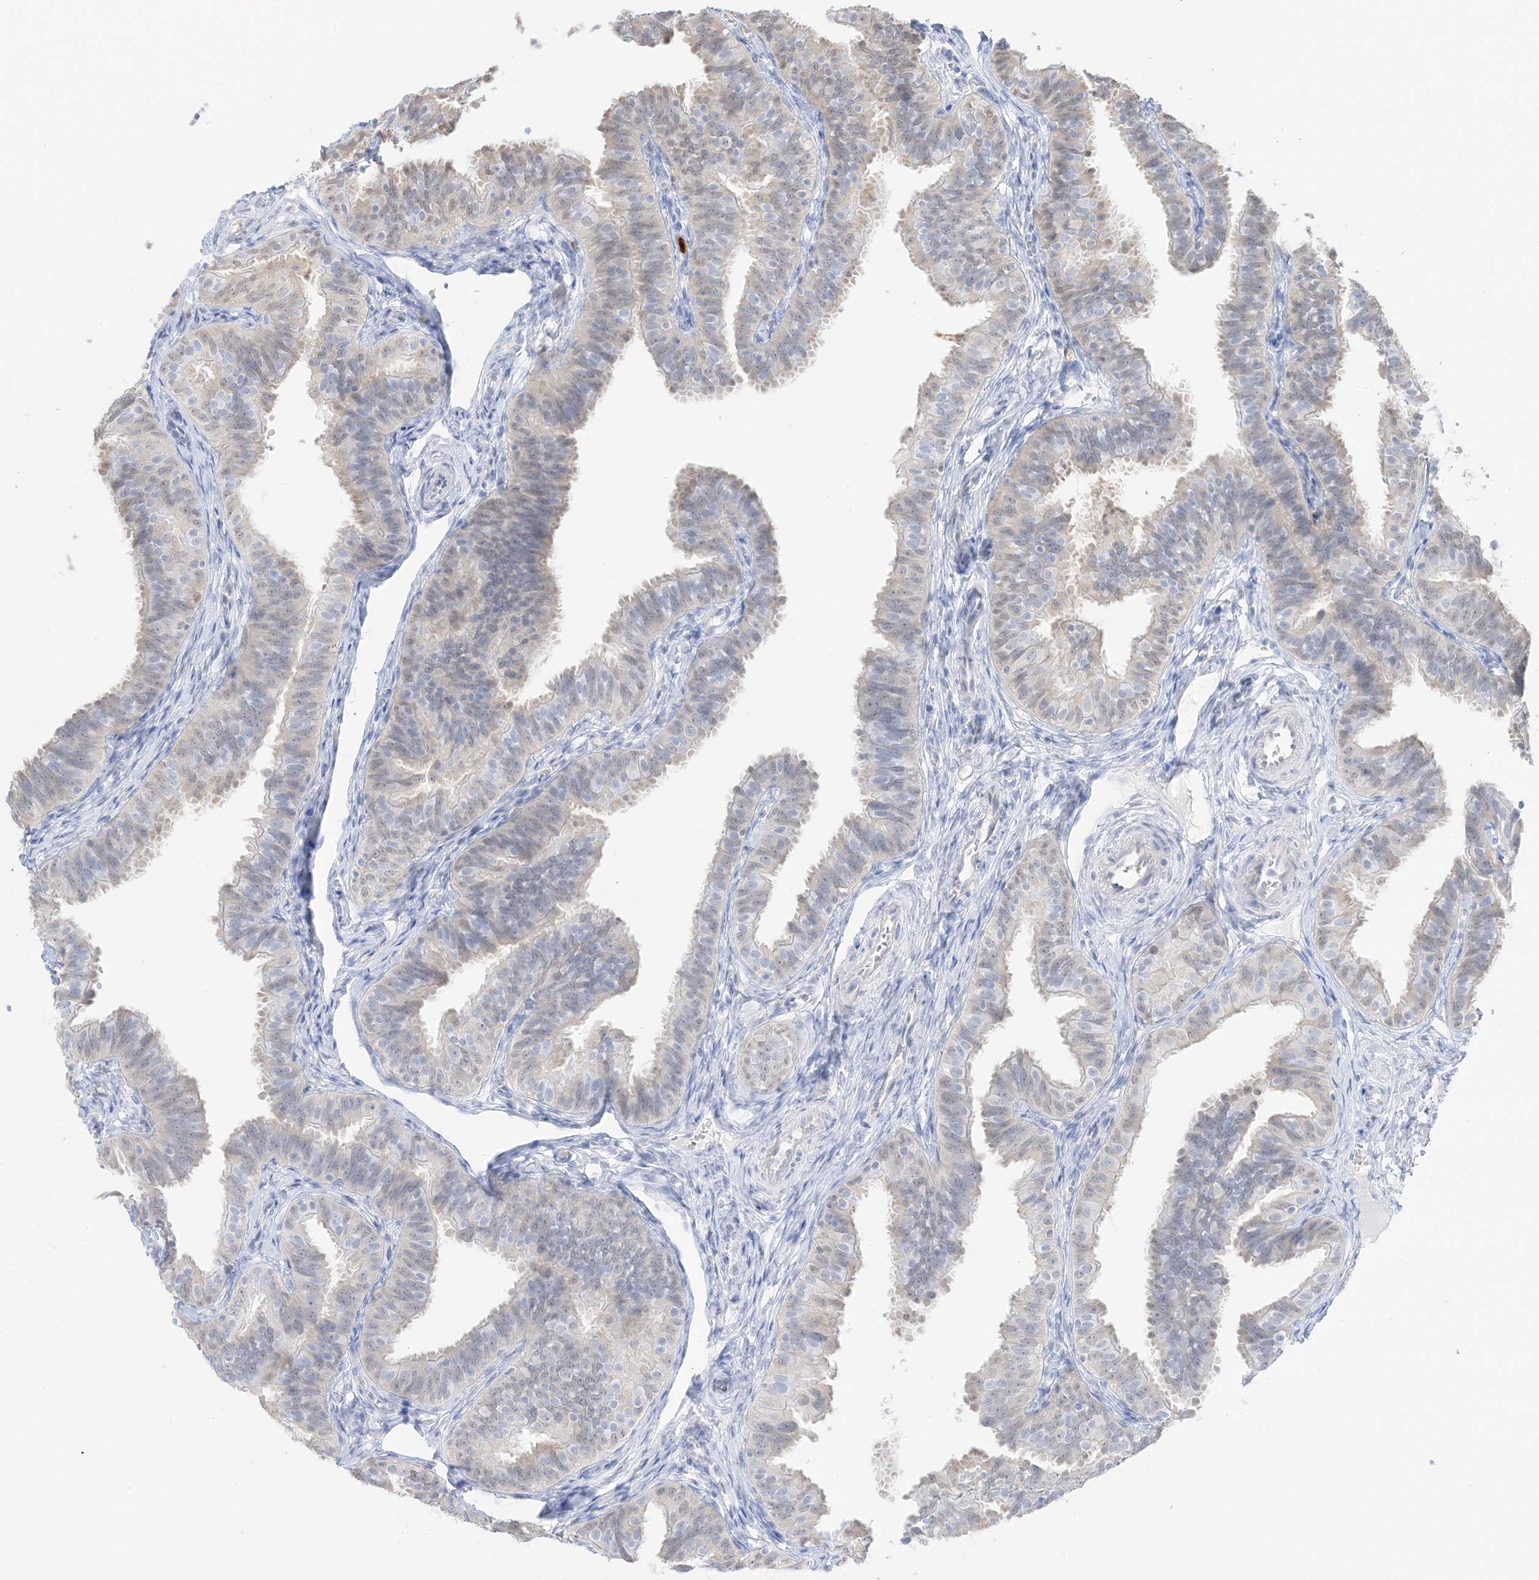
{"staining": {"intensity": "negative", "quantity": "none", "location": "none"}, "tissue": "fallopian tube", "cell_type": "Glandular cells", "image_type": "normal", "snomed": [{"axis": "morphology", "description": "Normal tissue, NOS"}, {"axis": "topography", "description": "Fallopian tube"}], "caption": "DAB immunohistochemical staining of unremarkable fallopian tube displays no significant expression in glandular cells. (DAB (3,3'-diaminobenzidine) IHC, high magnification).", "gene": "GCA", "patient": {"sex": "female", "age": 35}}